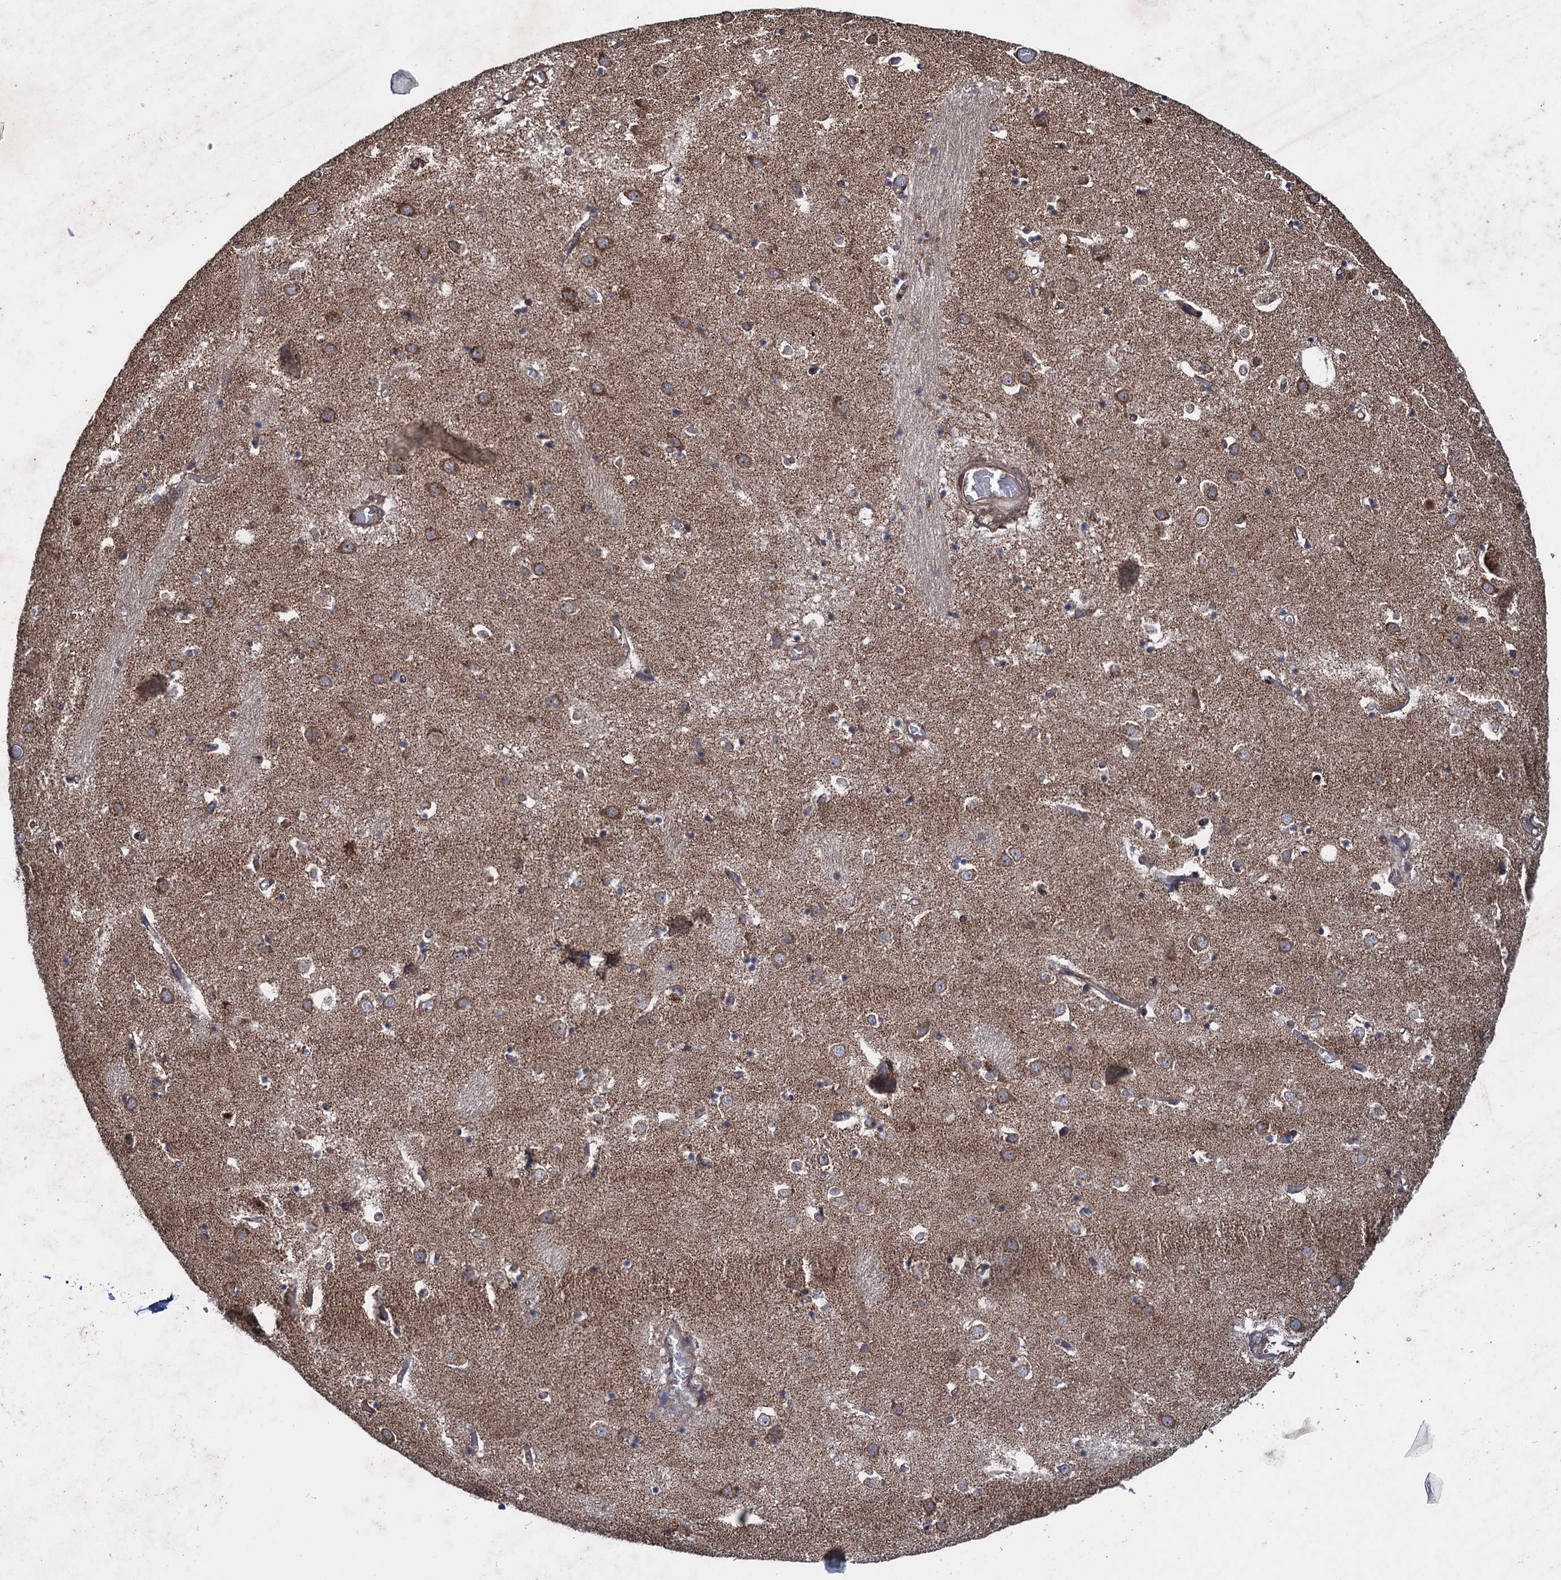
{"staining": {"intensity": "moderate", "quantity": "<25%", "location": "cytoplasmic/membranous"}, "tissue": "caudate", "cell_type": "Glial cells", "image_type": "normal", "snomed": [{"axis": "morphology", "description": "Normal tissue, NOS"}, {"axis": "topography", "description": "Lateral ventricle wall"}], "caption": "The photomicrograph exhibits staining of unremarkable caudate, revealing moderate cytoplasmic/membranous protein expression (brown color) within glial cells.", "gene": "HAUS1", "patient": {"sex": "male", "age": 70}}